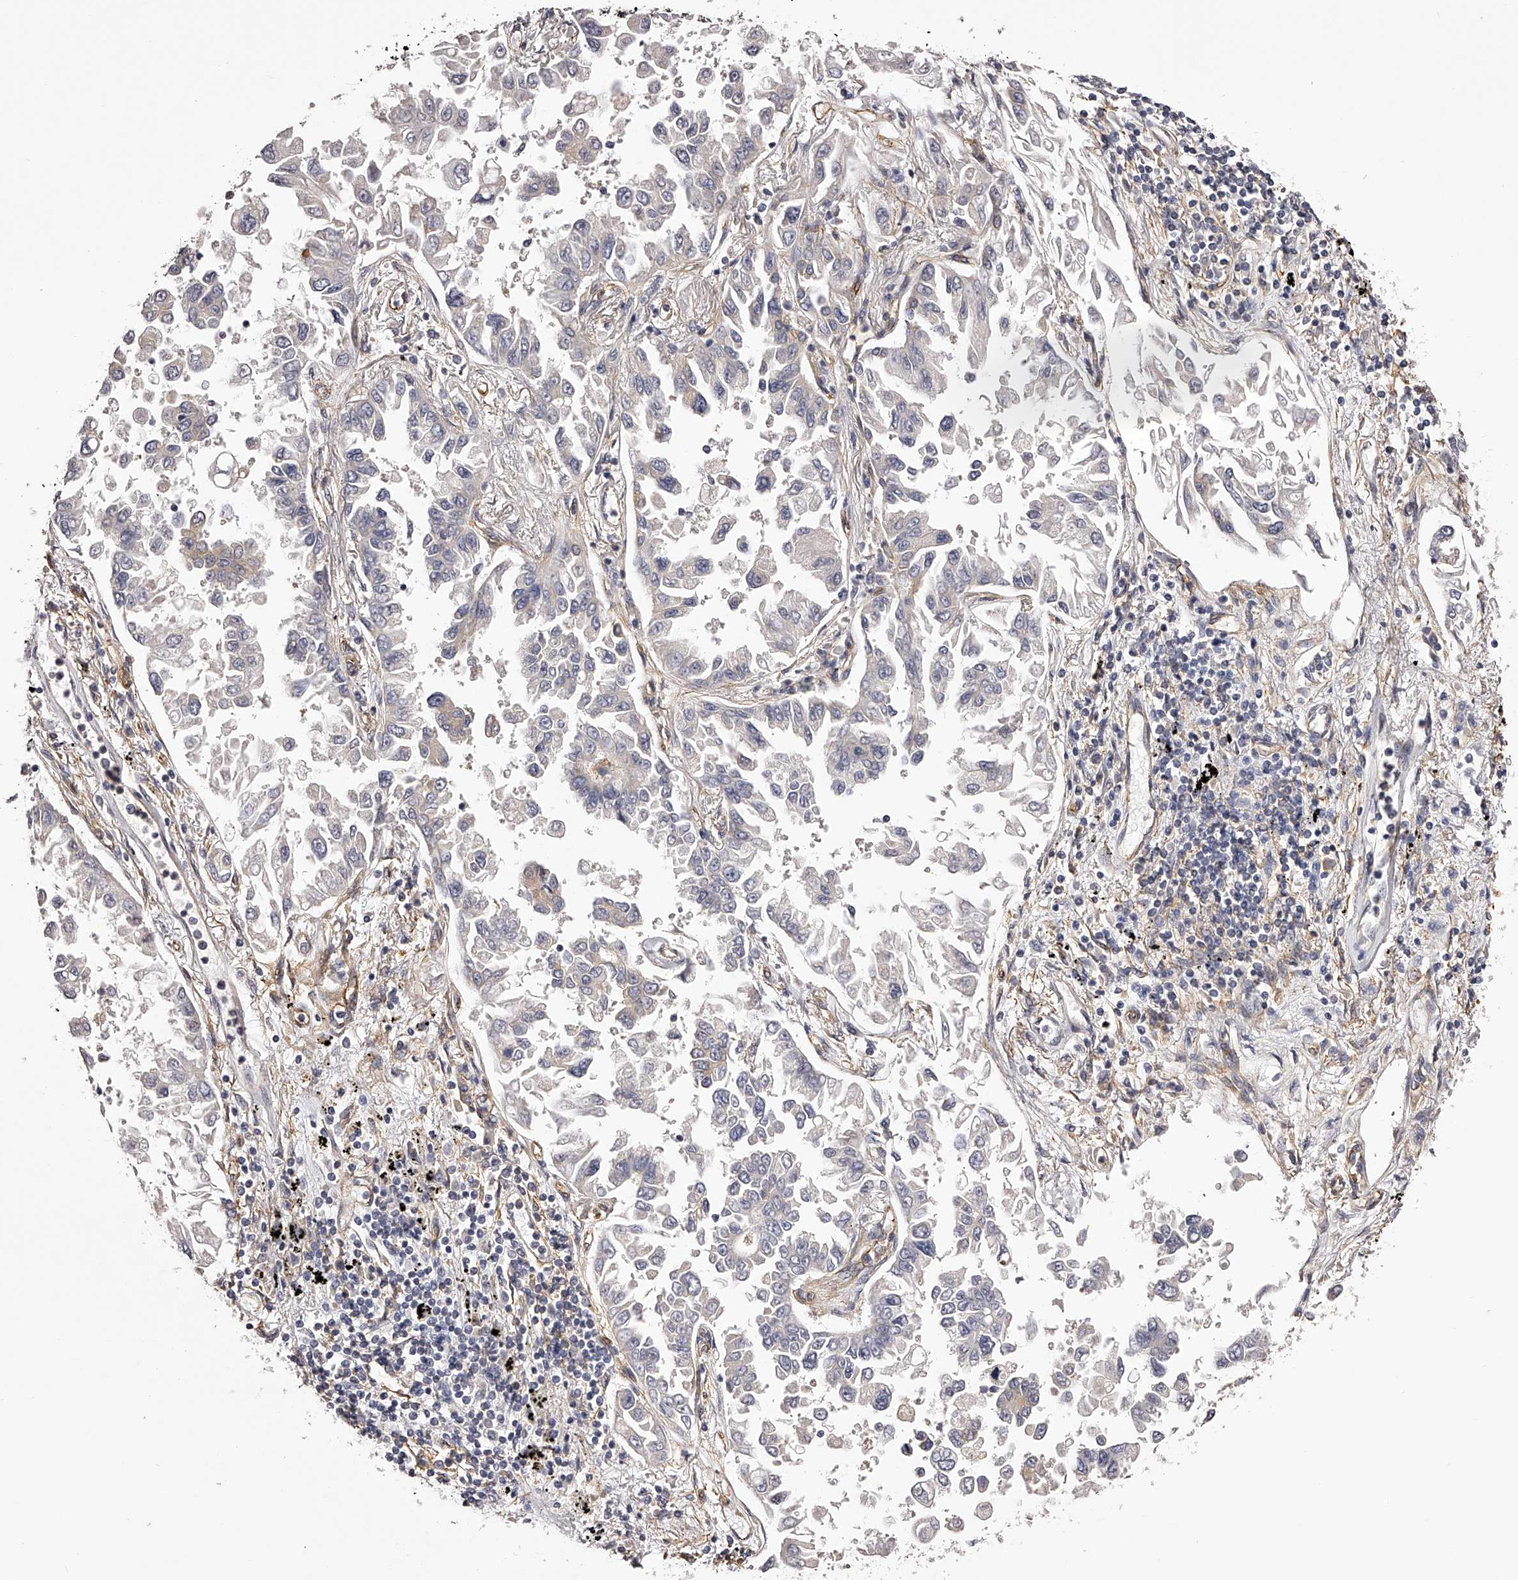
{"staining": {"intensity": "negative", "quantity": "none", "location": "none"}, "tissue": "lung cancer", "cell_type": "Tumor cells", "image_type": "cancer", "snomed": [{"axis": "morphology", "description": "Adenocarcinoma, NOS"}, {"axis": "topography", "description": "Lung"}], "caption": "Human lung cancer stained for a protein using immunohistochemistry (IHC) demonstrates no positivity in tumor cells.", "gene": "LTV1", "patient": {"sex": "female", "age": 67}}